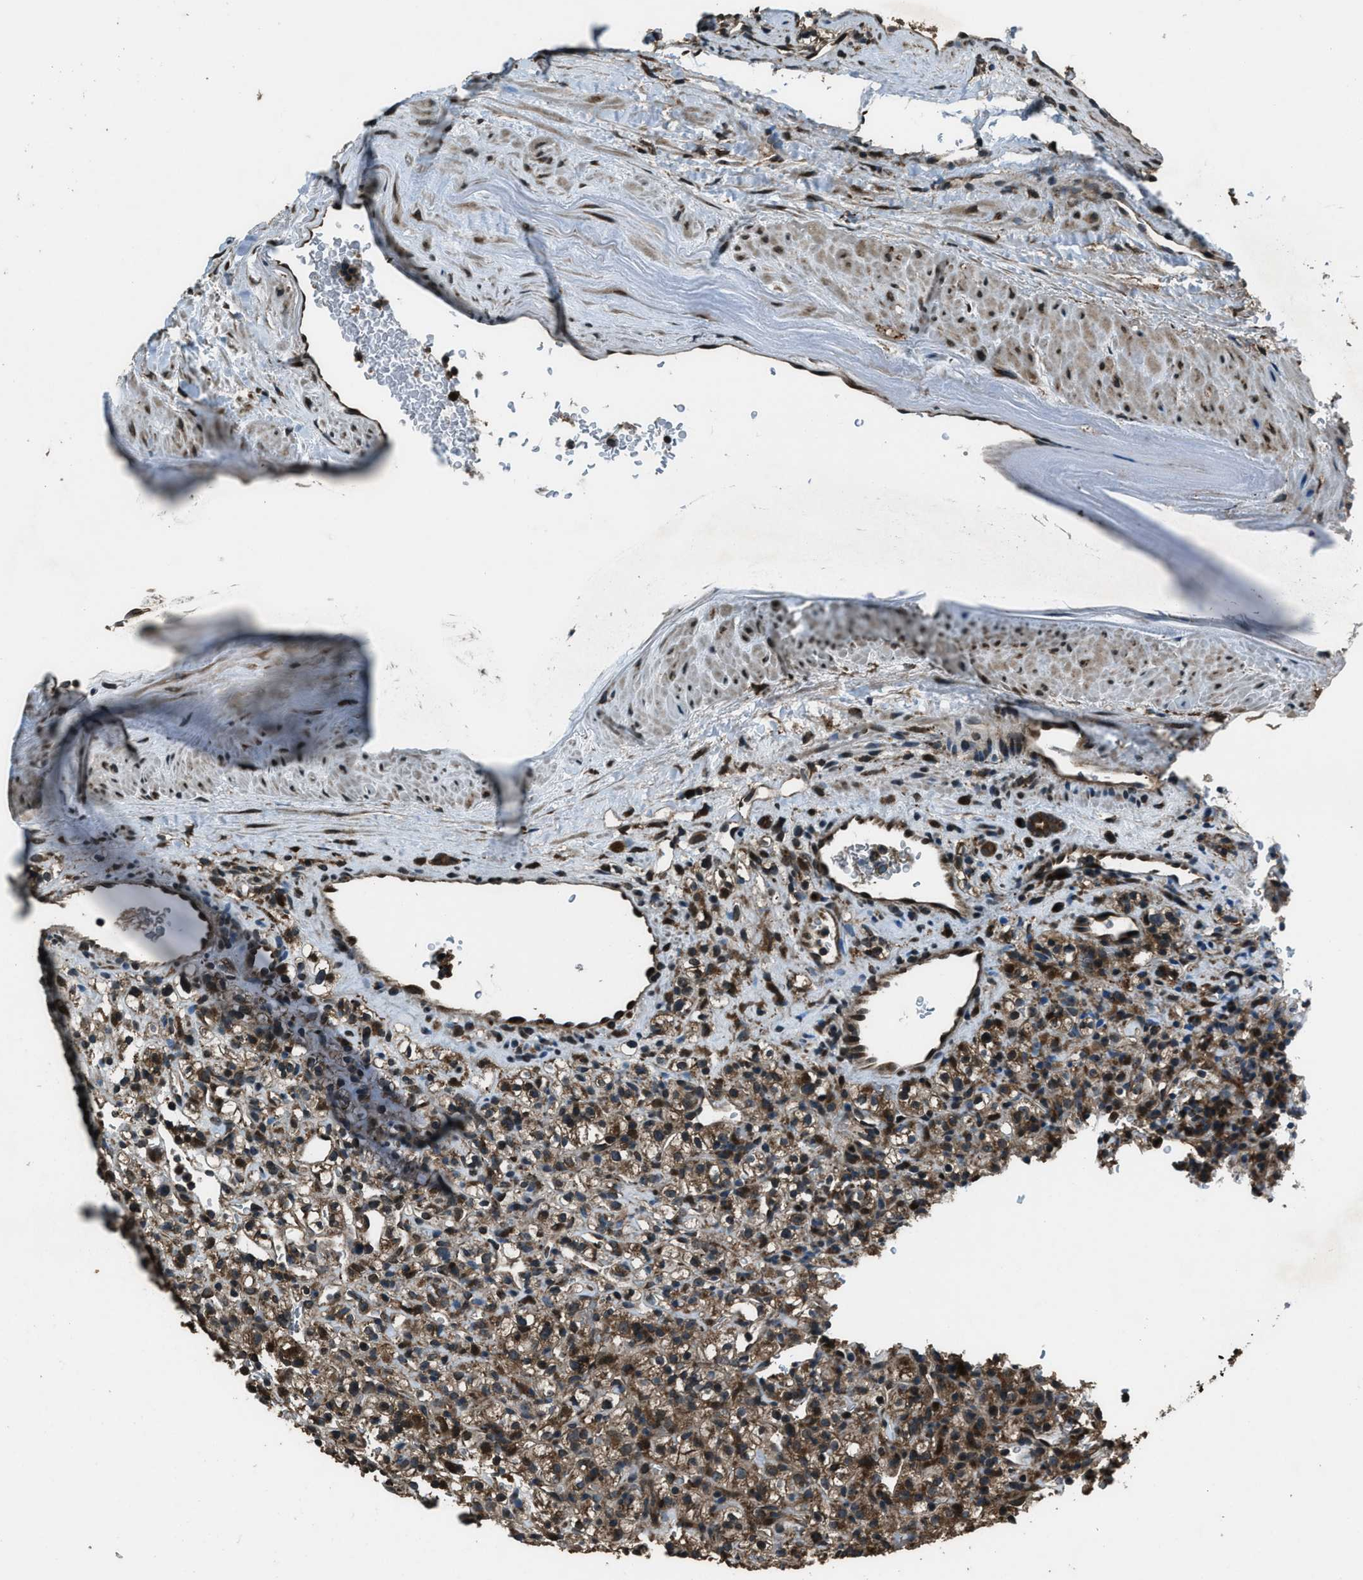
{"staining": {"intensity": "moderate", "quantity": ">75%", "location": "cytoplasmic/membranous"}, "tissue": "renal cancer", "cell_type": "Tumor cells", "image_type": "cancer", "snomed": [{"axis": "morphology", "description": "Normal tissue, NOS"}, {"axis": "morphology", "description": "Adenocarcinoma, NOS"}, {"axis": "topography", "description": "Kidney"}], "caption": "Immunohistochemical staining of human renal cancer (adenocarcinoma) exhibits medium levels of moderate cytoplasmic/membranous protein staining in about >75% of tumor cells.", "gene": "TRIM4", "patient": {"sex": "female", "age": 72}}